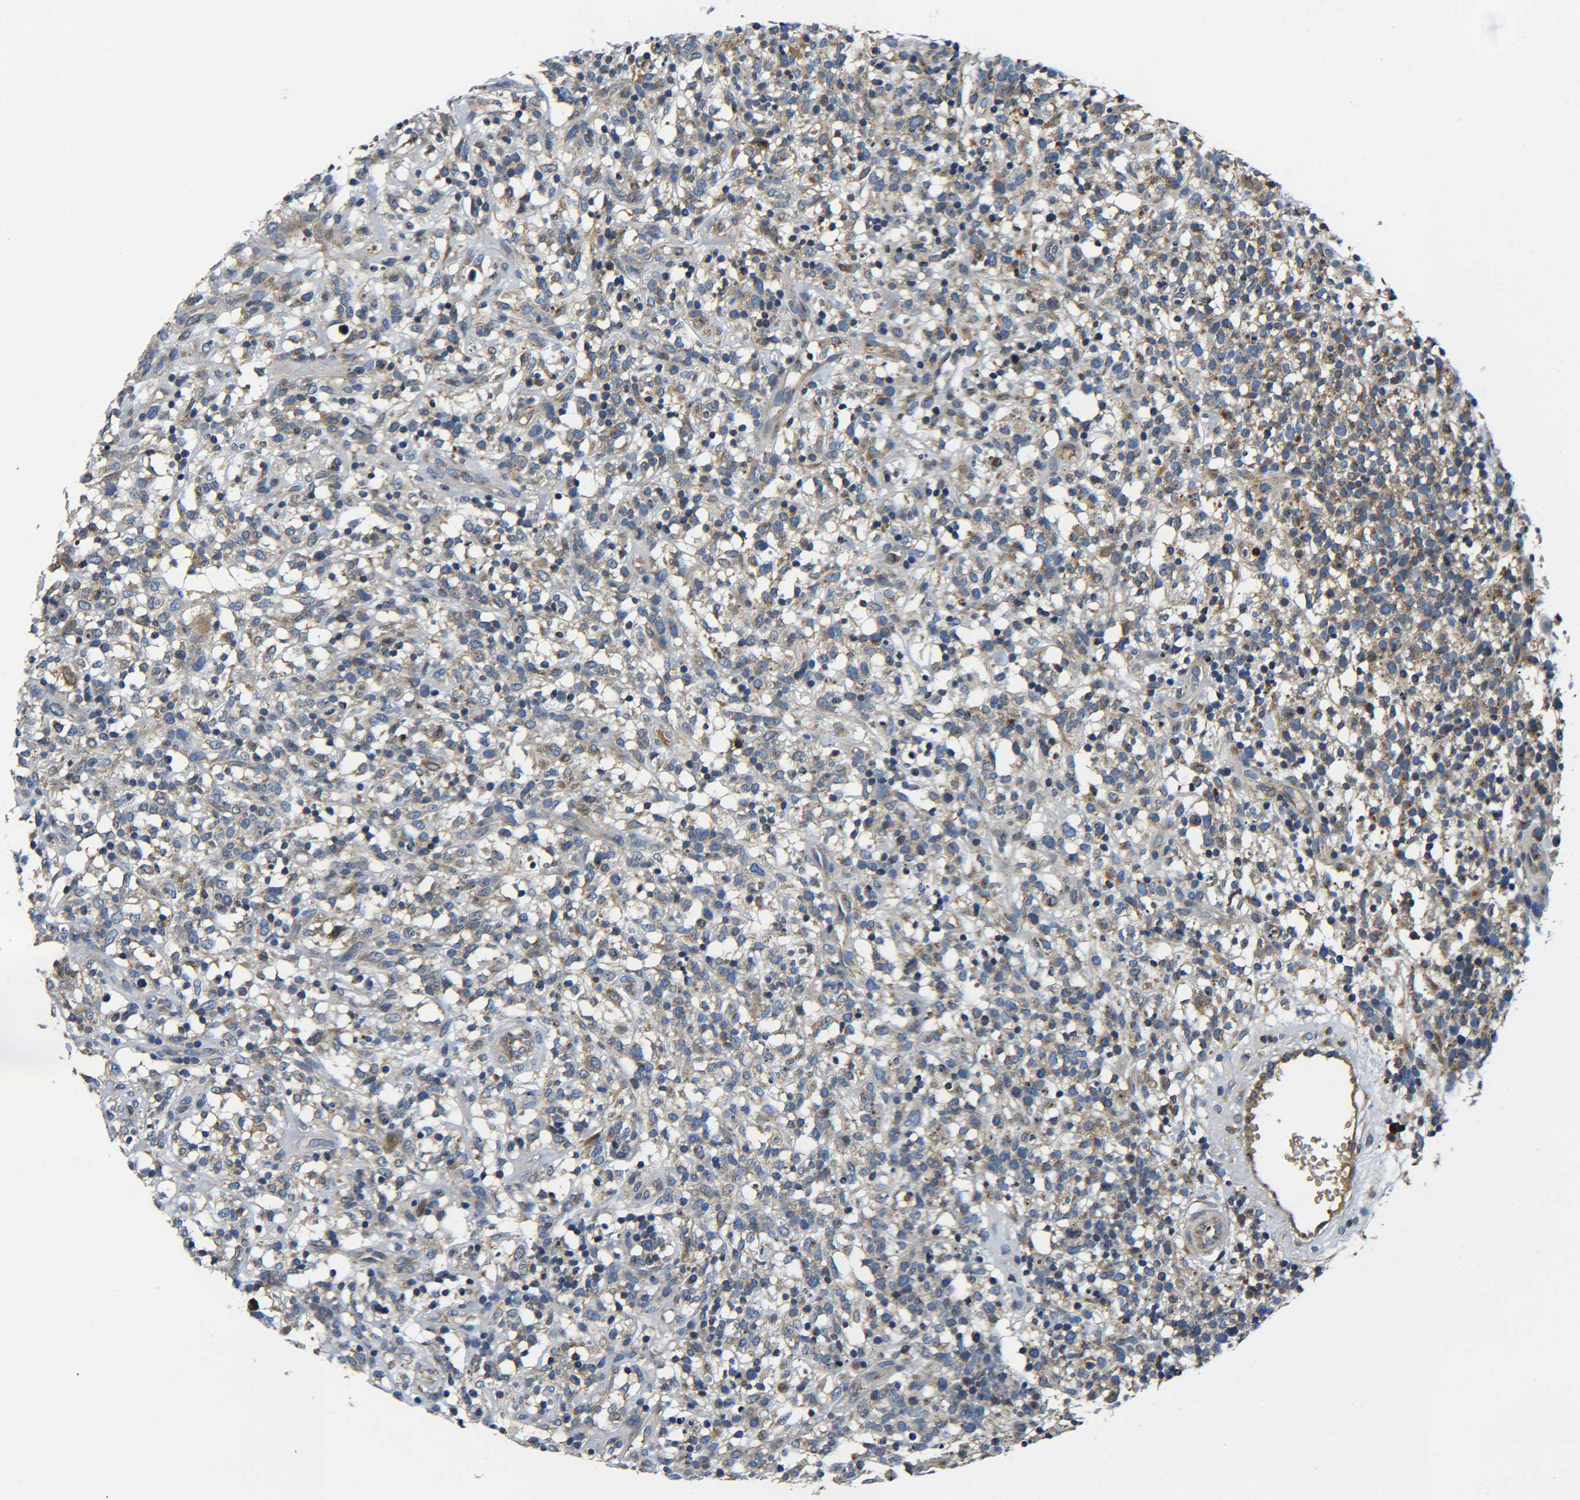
{"staining": {"intensity": "weak", "quantity": "25%-75%", "location": "cytoplasmic/membranous"}, "tissue": "lymphoma", "cell_type": "Tumor cells", "image_type": "cancer", "snomed": [{"axis": "morphology", "description": "Malignant lymphoma, non-Hodgkin's type, High grade"}, {"axis": "topography", "description": "Lymph node"}], "caption": "Protein staining shows weak cytoplasmic/membranous expression in approximately 25%-75% of tumor cells in lymphoma.", "gene": "RAB1B", "patient": {"sex": "female", "age": 73}}